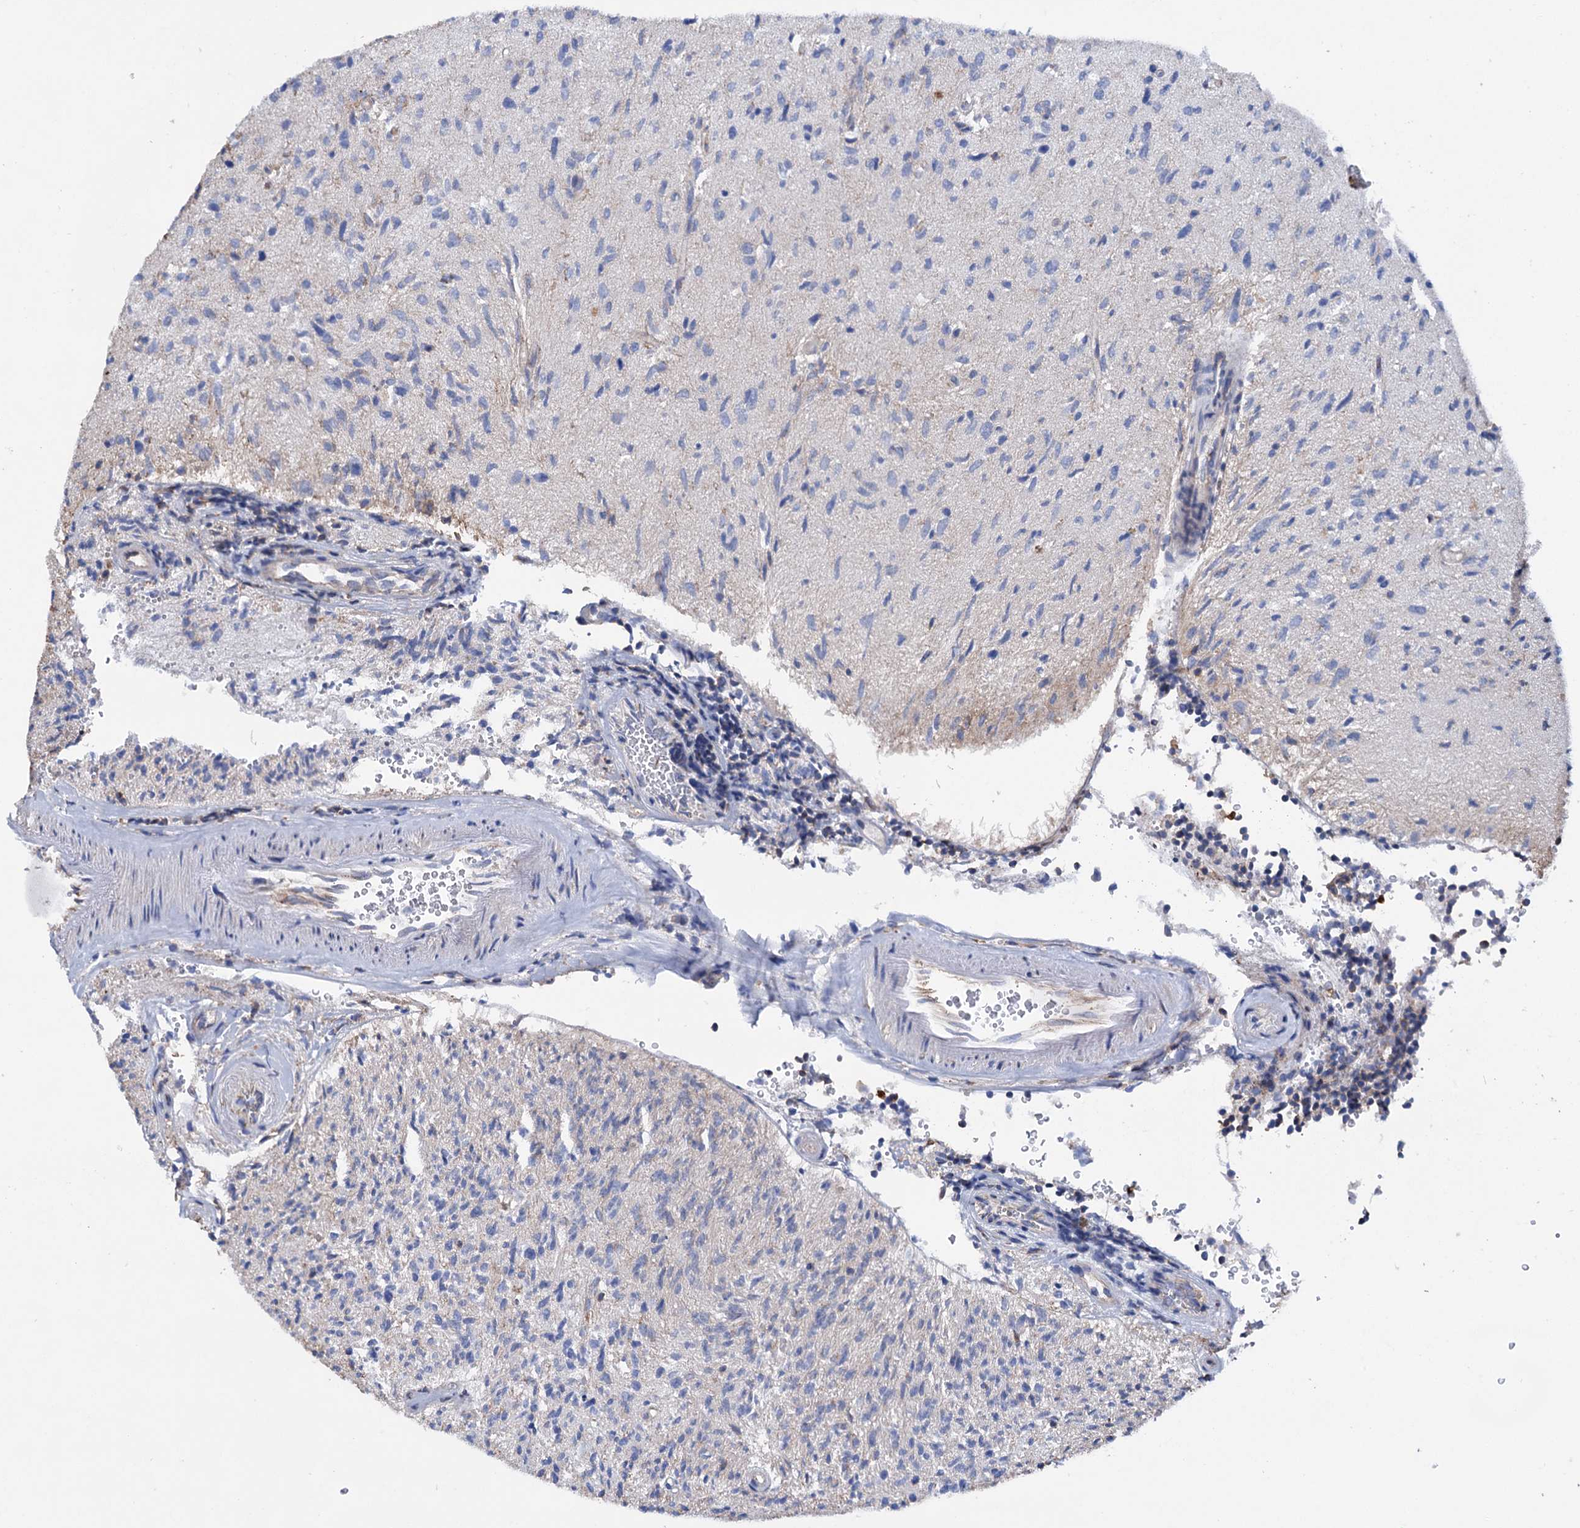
{"staining": {"intensity": "negative", "quantity": "none", "location": "none"}, "tissue": "glioma", "cell_type": "Tumor cells", "image_type": "cancer", "snomed": [{"axis": "morphology", "description": "Glioma, malignant, High grade"}, {"axis": "topography", "description": "Brain"}], "caption": "Immunohistochemistry (IHC) histopathology image of neoplastic tissue: human high-grade glioma (malignant) stained with DAB (3,3'-diaminobenzidine) exhibits no significant protein positivity in tumor cells.", "gene": "SCPEP1", "patient": {"sex": "female", "age": 57}}